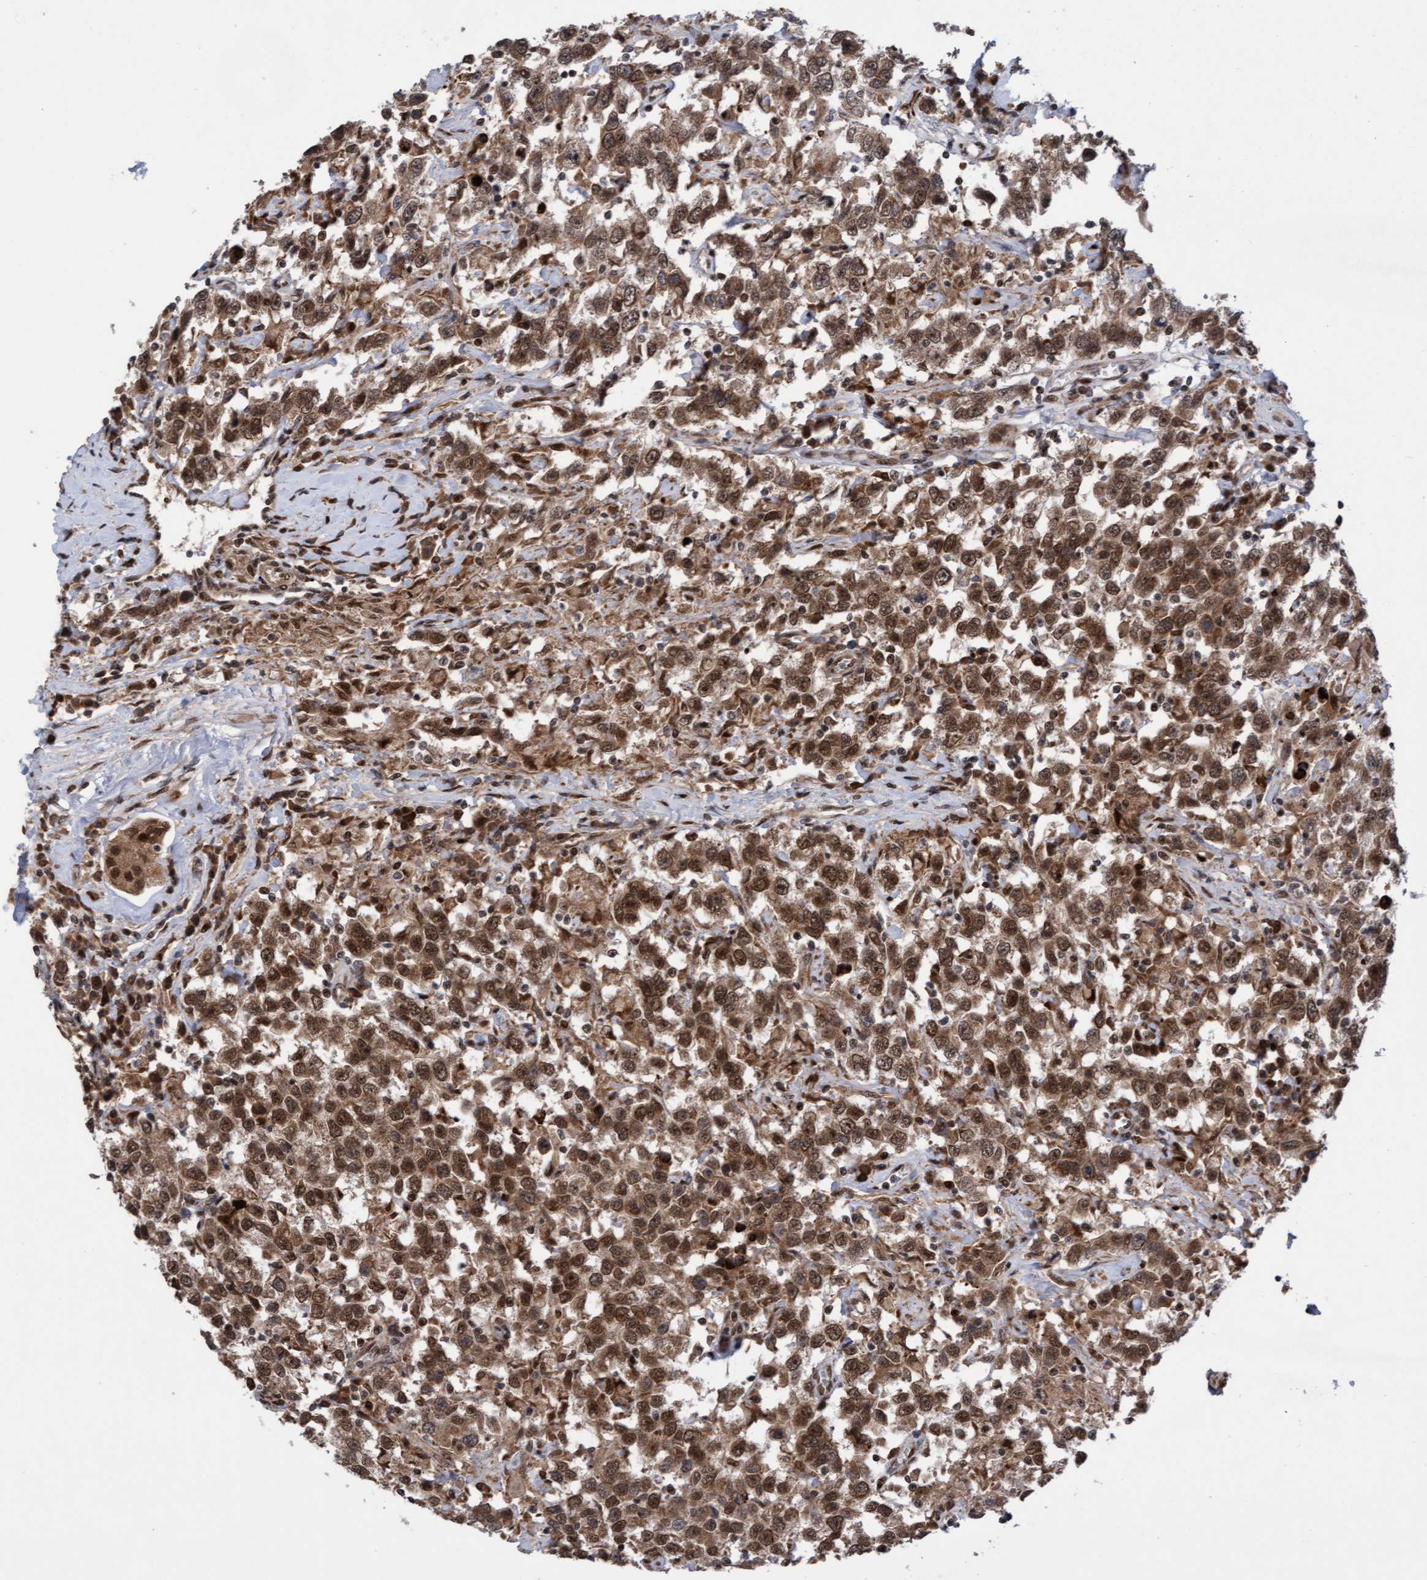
{"staining": {"intensity": "strong", "quantity": ">75%", "location": "cytoplasmic/membranous,nuclear"}, "tissue": "testis cancer", "cell_type": "Tumor cells", "image_type": "cancer", "snomed": [{"axis": "morphology", "description": "Seminoma, NOS"}, {"axis": "topography", "description": "Testis"}], "caption": "IHC of testis cancer (seminoma) demonstrates high levels of strong cytoplasmic/membranous and nuclear expression in about >75% of tumor cells. The staining was performed using DAB (3,3'-diaminobenzidine) to visualize the protein expression in brown, while the nuclei were stained in blue with hematoxylin (Magnification: 20x).", "gene": "TANC2", "patient": {"sex": "male", "age": 41}}